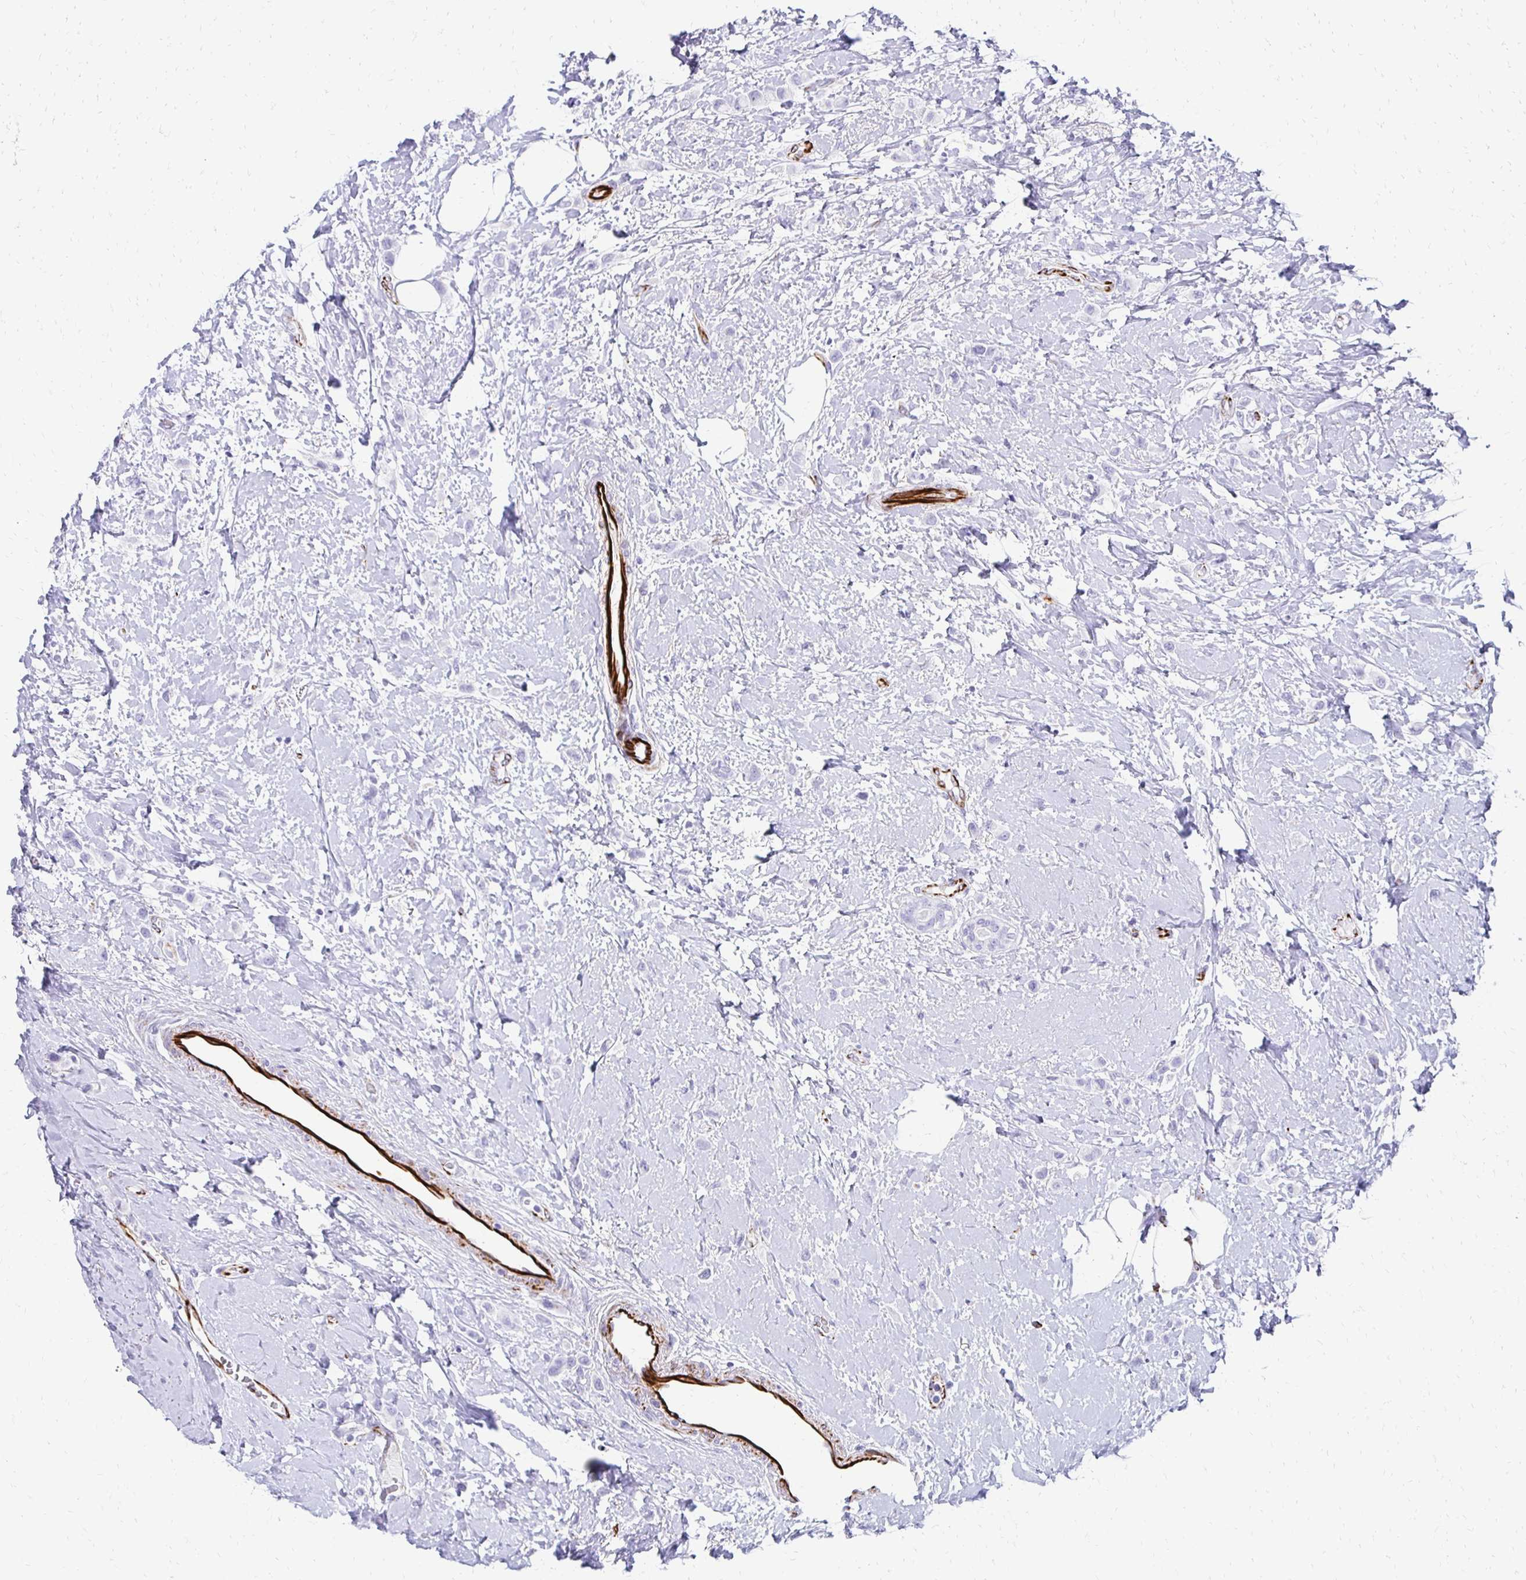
{"staining": {"intensity": "negative", "quantity": "none", "location": "none"}, "tissue": "breast cancer", "cell_type": "Tumor cells", "image_type": "cancer", "snomed": [{"axis": "morphology", "description": "Lobular carcinoma"}, {"axis": "topography", "description": "Breast"}], "caption": "Lobular carcinoma (breast) was stained to show a protein in brown. There is no significant staining in tumor cells. (DAB (3,3'-diaminobenzidine) immunohistochemistry visualized using brightfield microscopy, high magnification).", "gene": "TMEM54", "patient": {"sex": "female", "age": 66}}